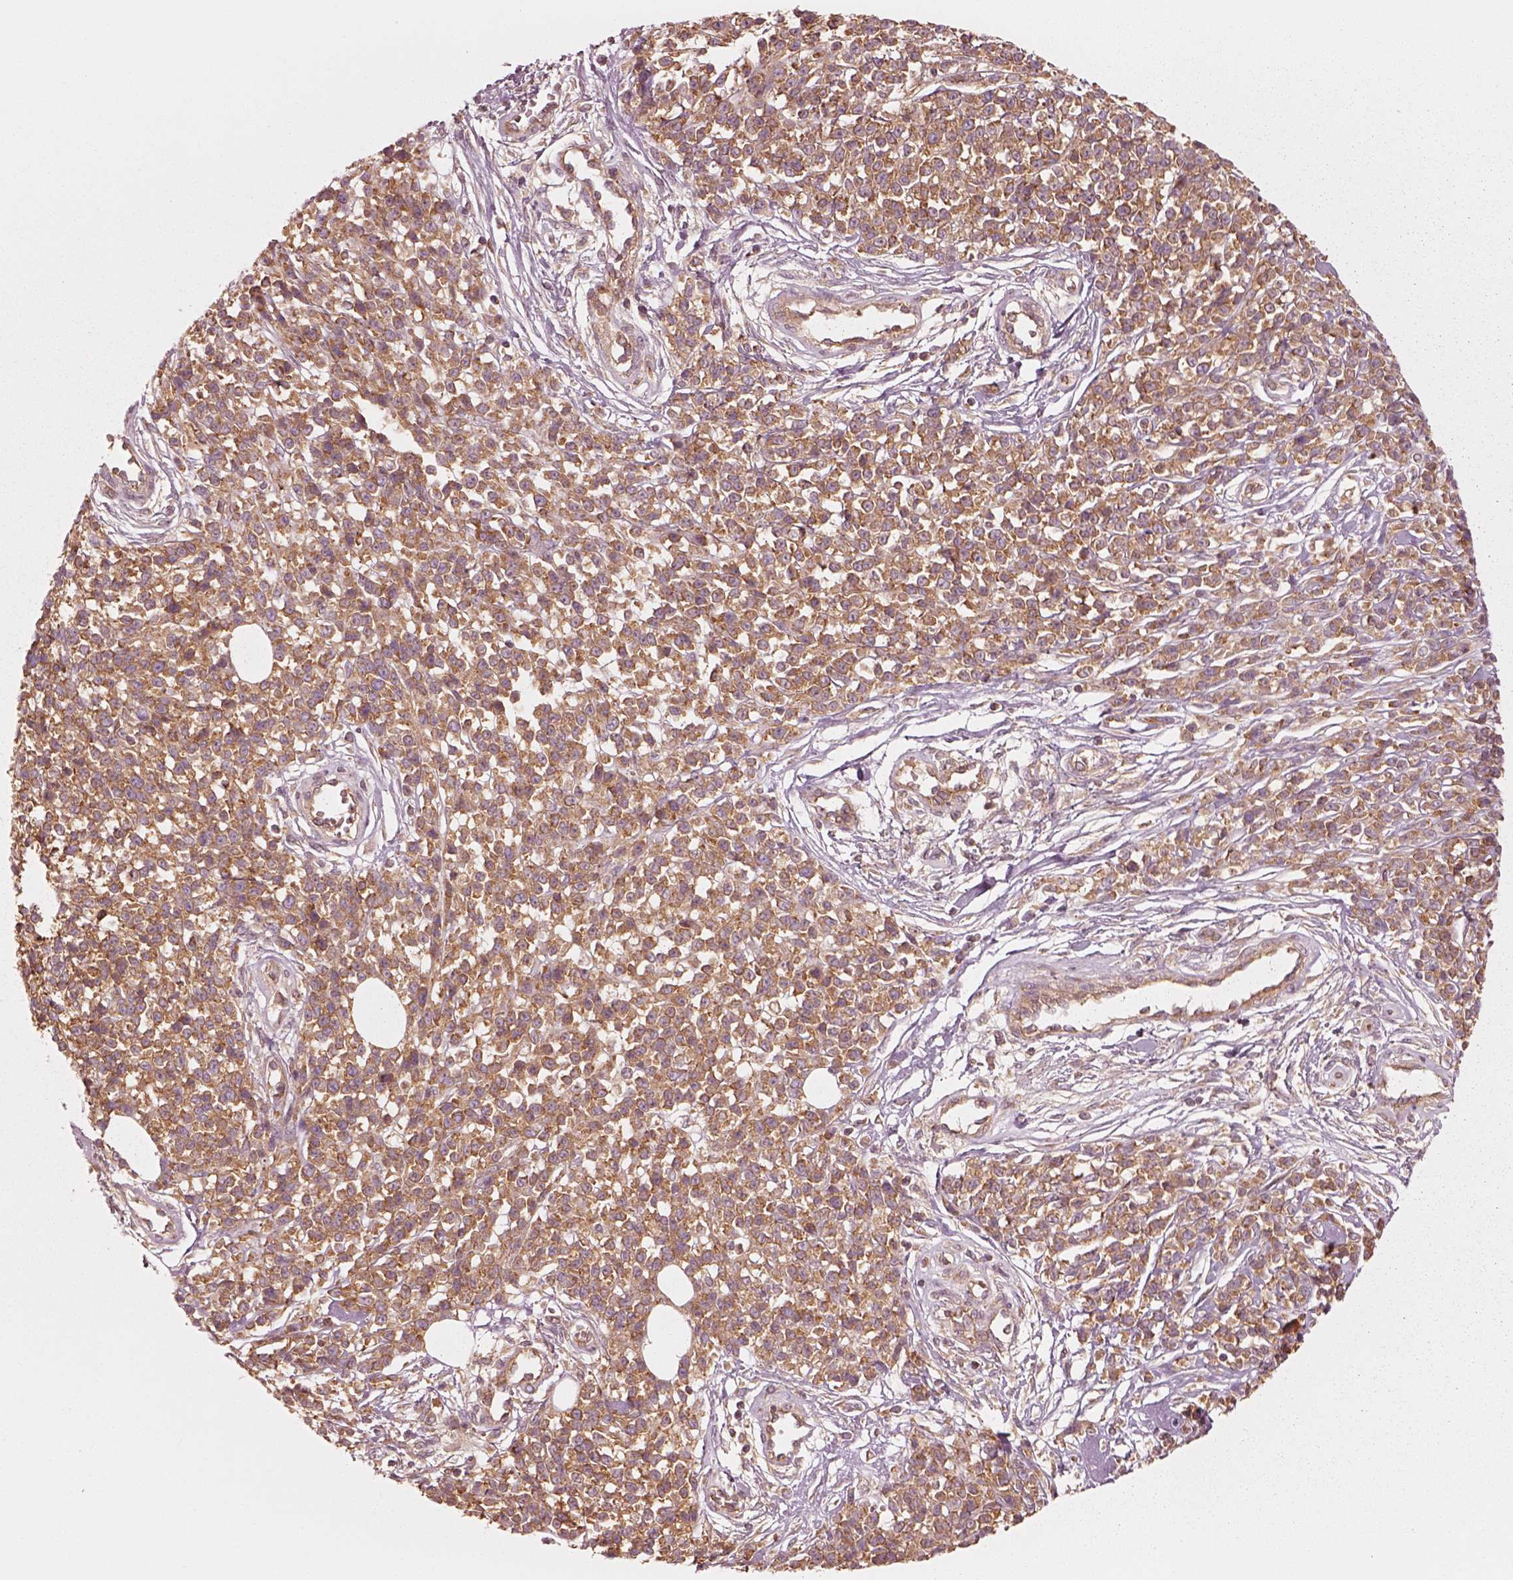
{"staining": {"intensity": "moderate", "quantity": ">75%", "location": "cytoplasmic/membranous"}, "tissue": "melanoma", "cell_type": "Tumor cells", "image_type": "cancer", "snomed": [{"axis": "morphology", "description": "Malignant melanoma, NOS"}, {"axis": "topography", "description": "Skin"}, {"axis": "topography", "description": "Skin of trunk"}], "caption": "An image showing moderate cytoplasmic/membranous expression in approximately >75% of tumor cells in melanoma, as visualized by brown immunohistochemical staining.", "gene": "CNOT2", "patient": {"sex": "male", "age": 74}}